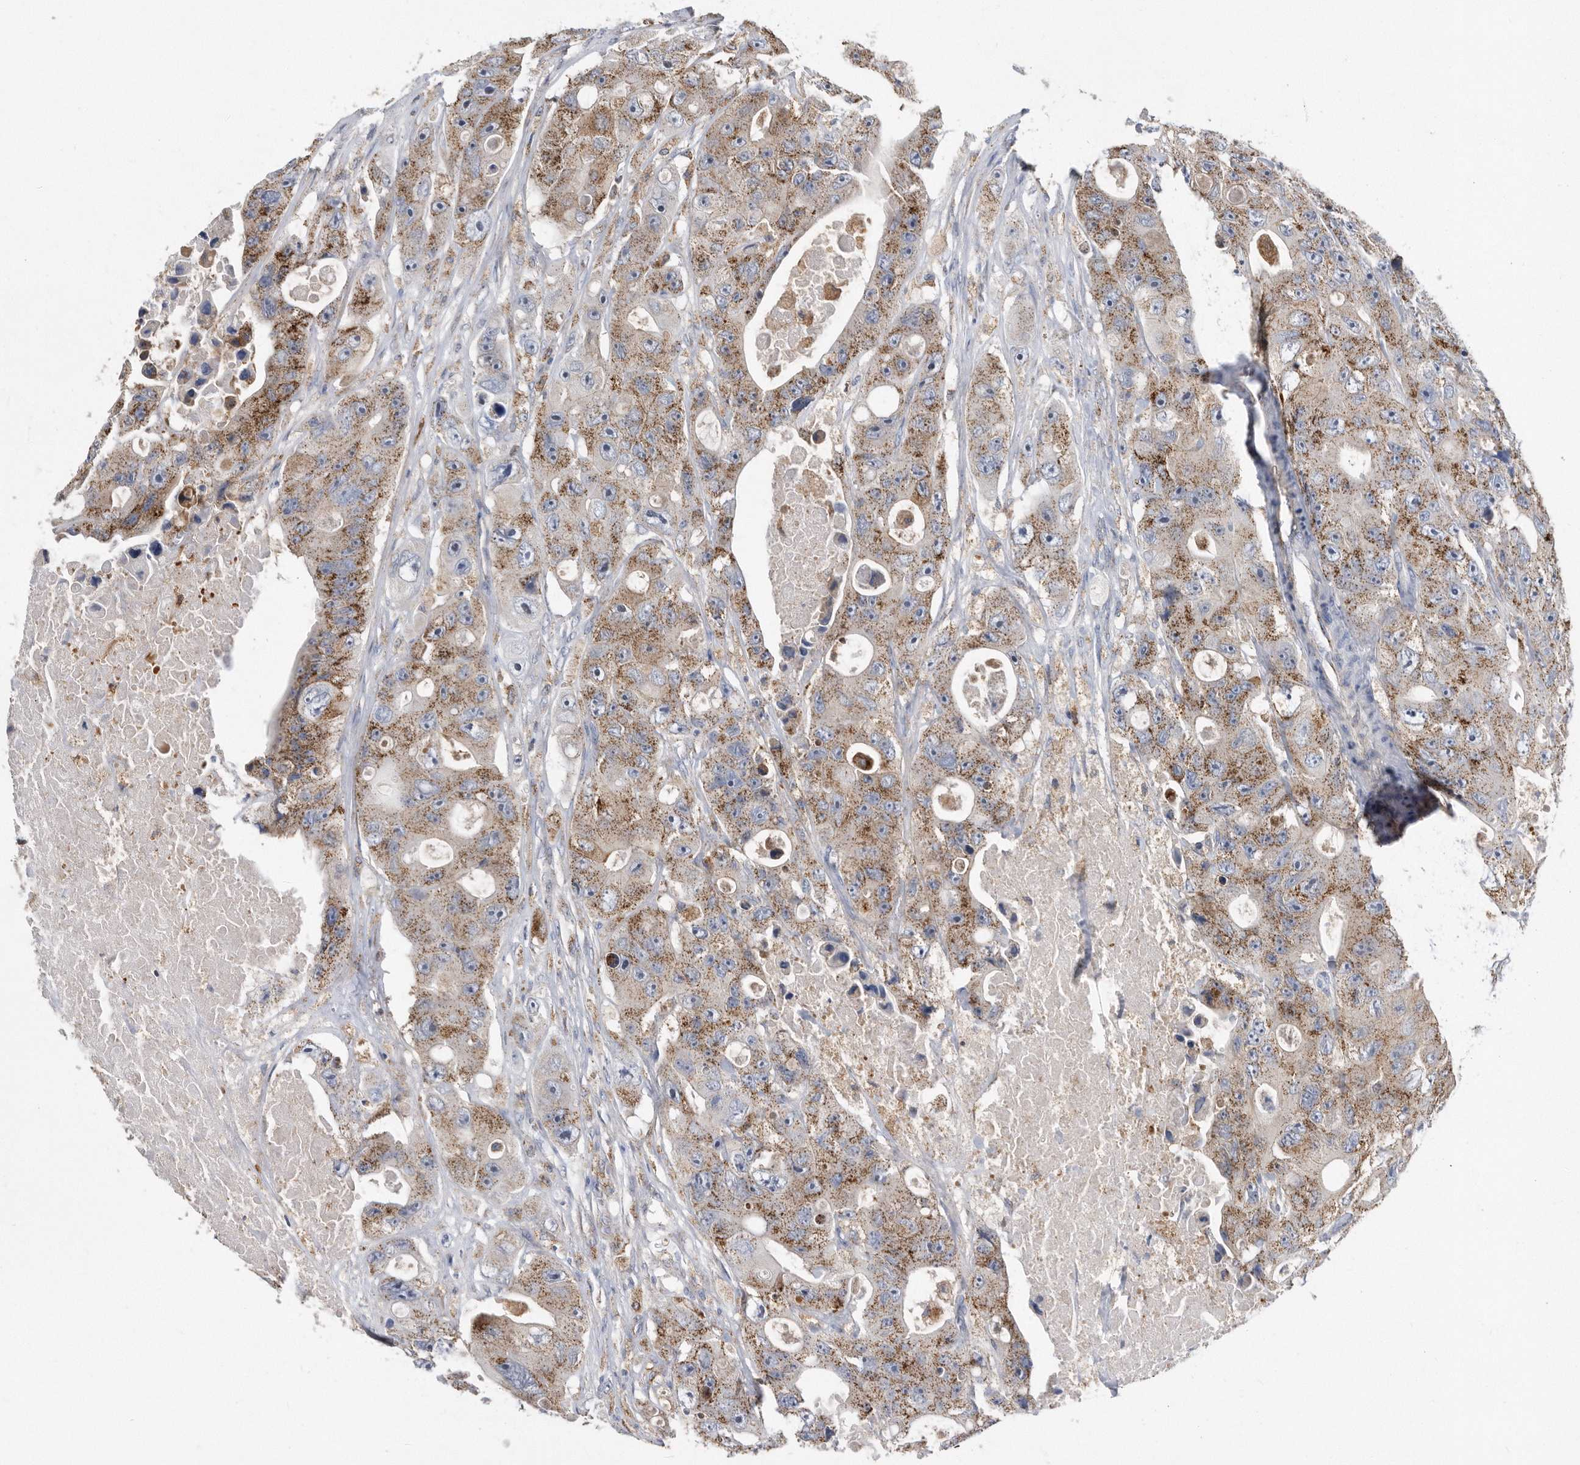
{"staining": {"intensity": "moderate", "quantity": ">75%", "location": "cytoplasmic/membranous"}, "tissue": "colorectal cancer", "cell_type": "Tumor cells", "image_type": "cancer", "snomed": [{"axis": "morphology", "description": "Adenocarcinoma, NOS"}, {"axis": "topography", "description": "Colon"}], "caption": "Protein expression analysis of human colorectal cancer reveals moderate cytoplasmic/membranous positivity in approximately >75% of tumor cells.", "gene": "CRISPLD2", "patient": {"sex": "female", "age": 46}}